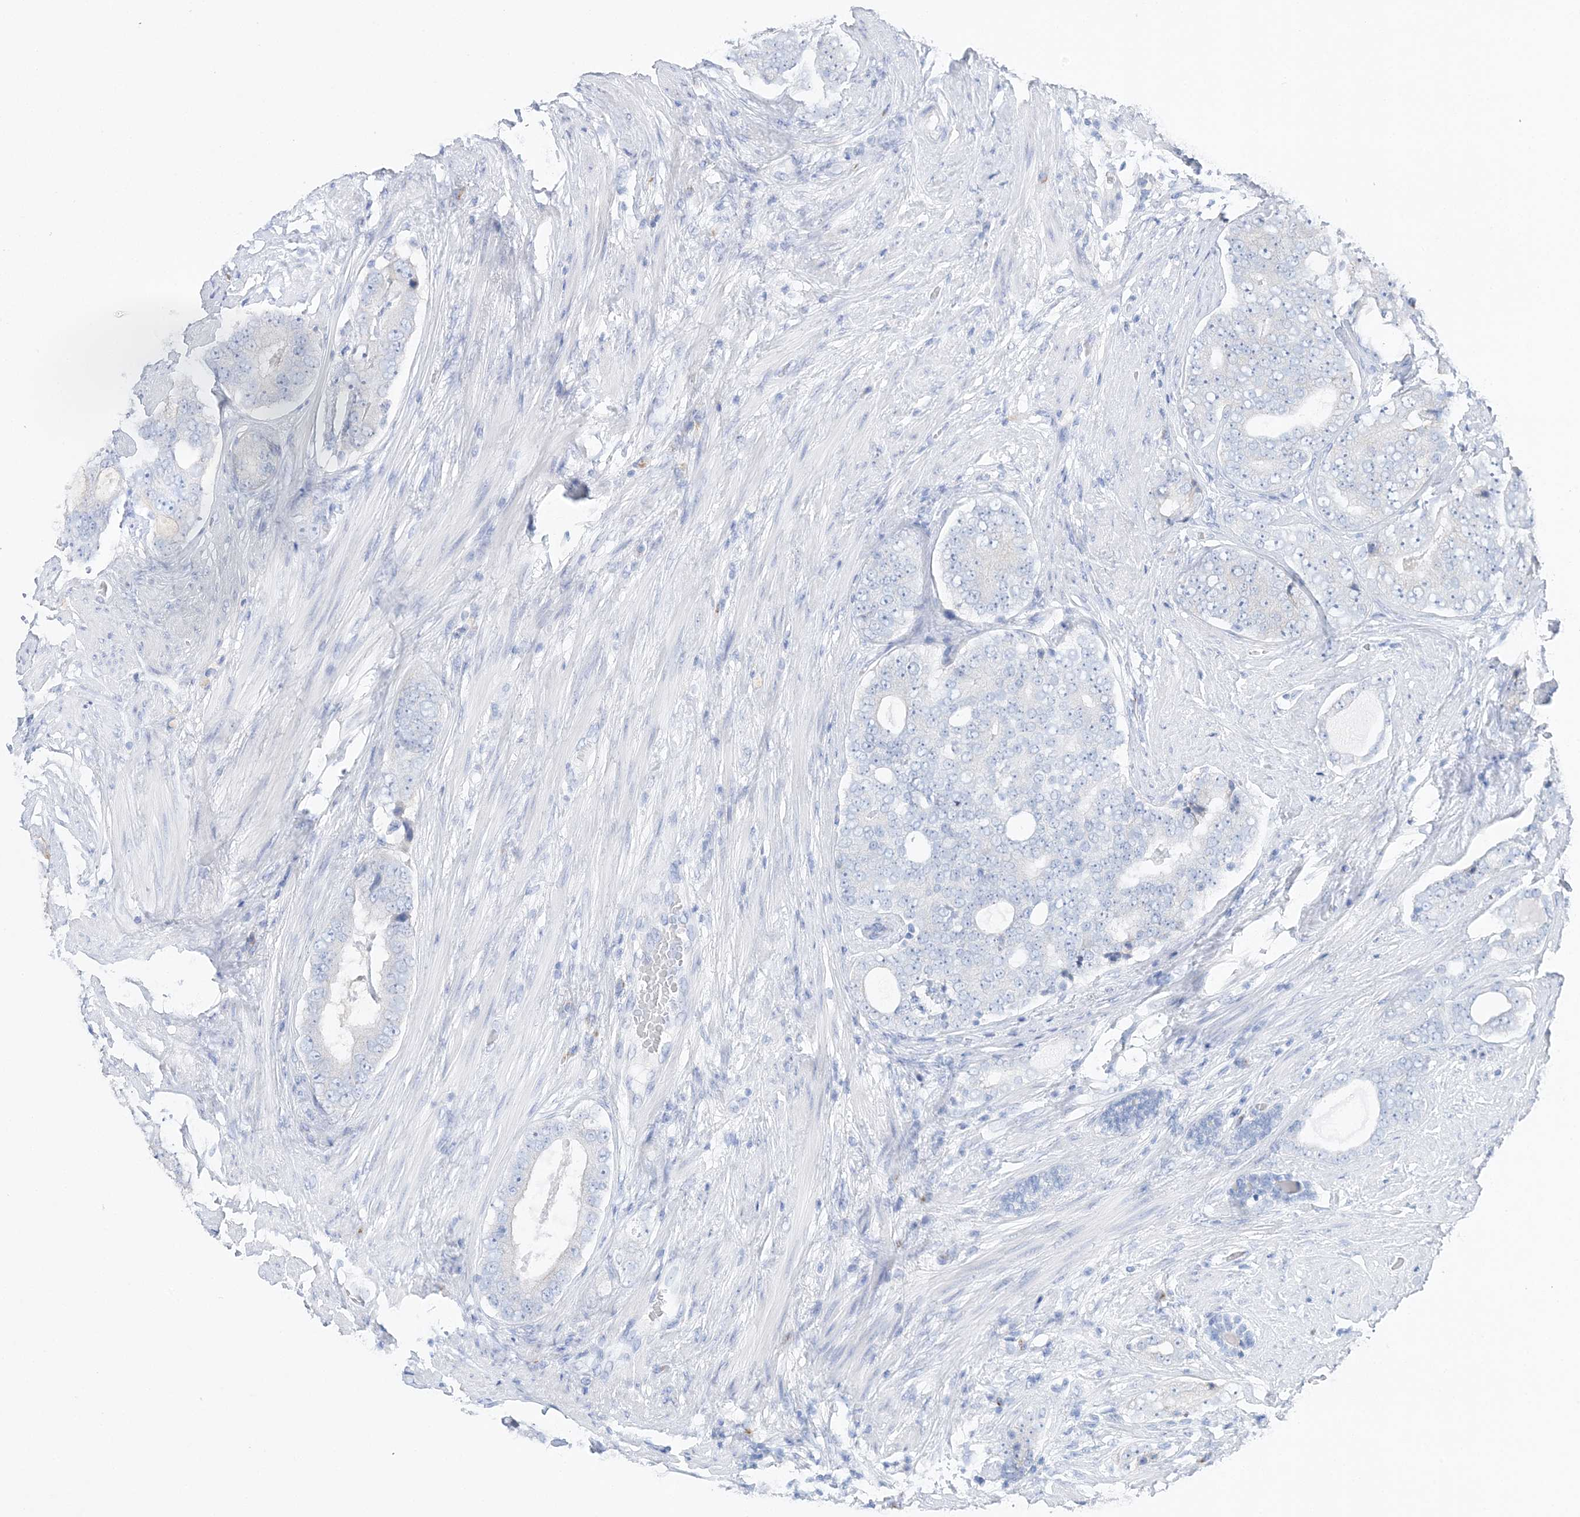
{"staining": {"intensity": "negative", "quantity": "none", "location": "none"}, "tissue": "prostate cancer", "cell_type": "Tumor cells", "image_type": "cancer", "snomed": [{"axis": "morphology", "description": "Adenocarcinoma, High grade"}, {"axis": "topography", "description": "Prostate"}], "caption": "Immunohistochemical staining of prostate cancer exhibits no significant expression in tumor cells.", "gene": "SLC5A6", "patient": {"sex": "male", "age": 56}}